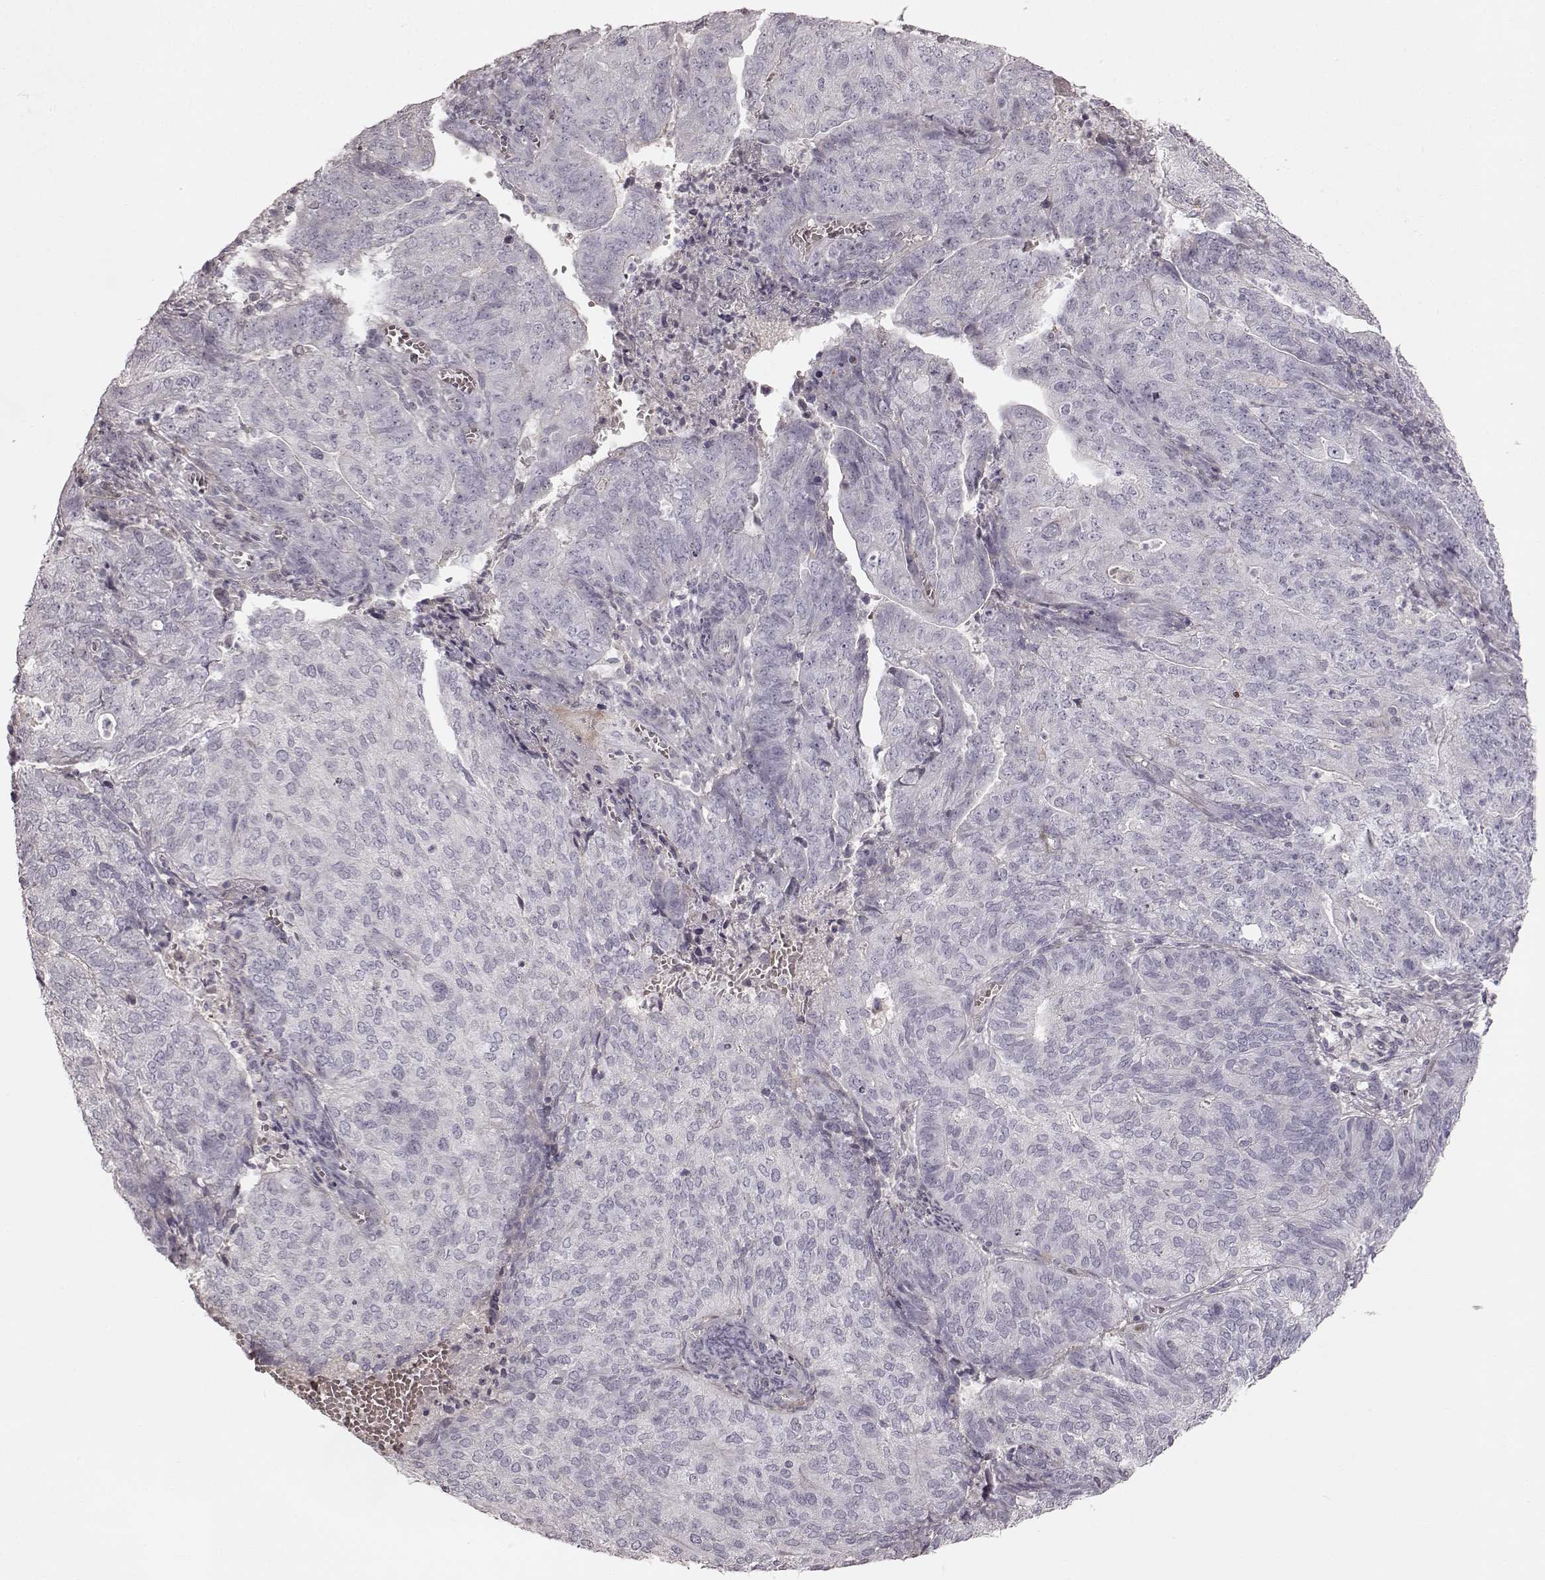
{"staining": {"intensity": "negative", "quantity": "none", "location": "none"}, "tissue": "endometrial cancer", "cell_type": "Tumor cells", "image_type": "cancer", "snomed": [{"axis": "morphology", "description": "Adenocarcinoma, NOS"}, {"axis": "topography", "description": "Endometrium"}], "caption": "This is an immunohistochemistry (IHC) histopathology image of human endometrial adenocarcinoma. There is no staining in tumor cells.", "gene": "PRLHR", "patient": {"sex": "female", "age": 82}}